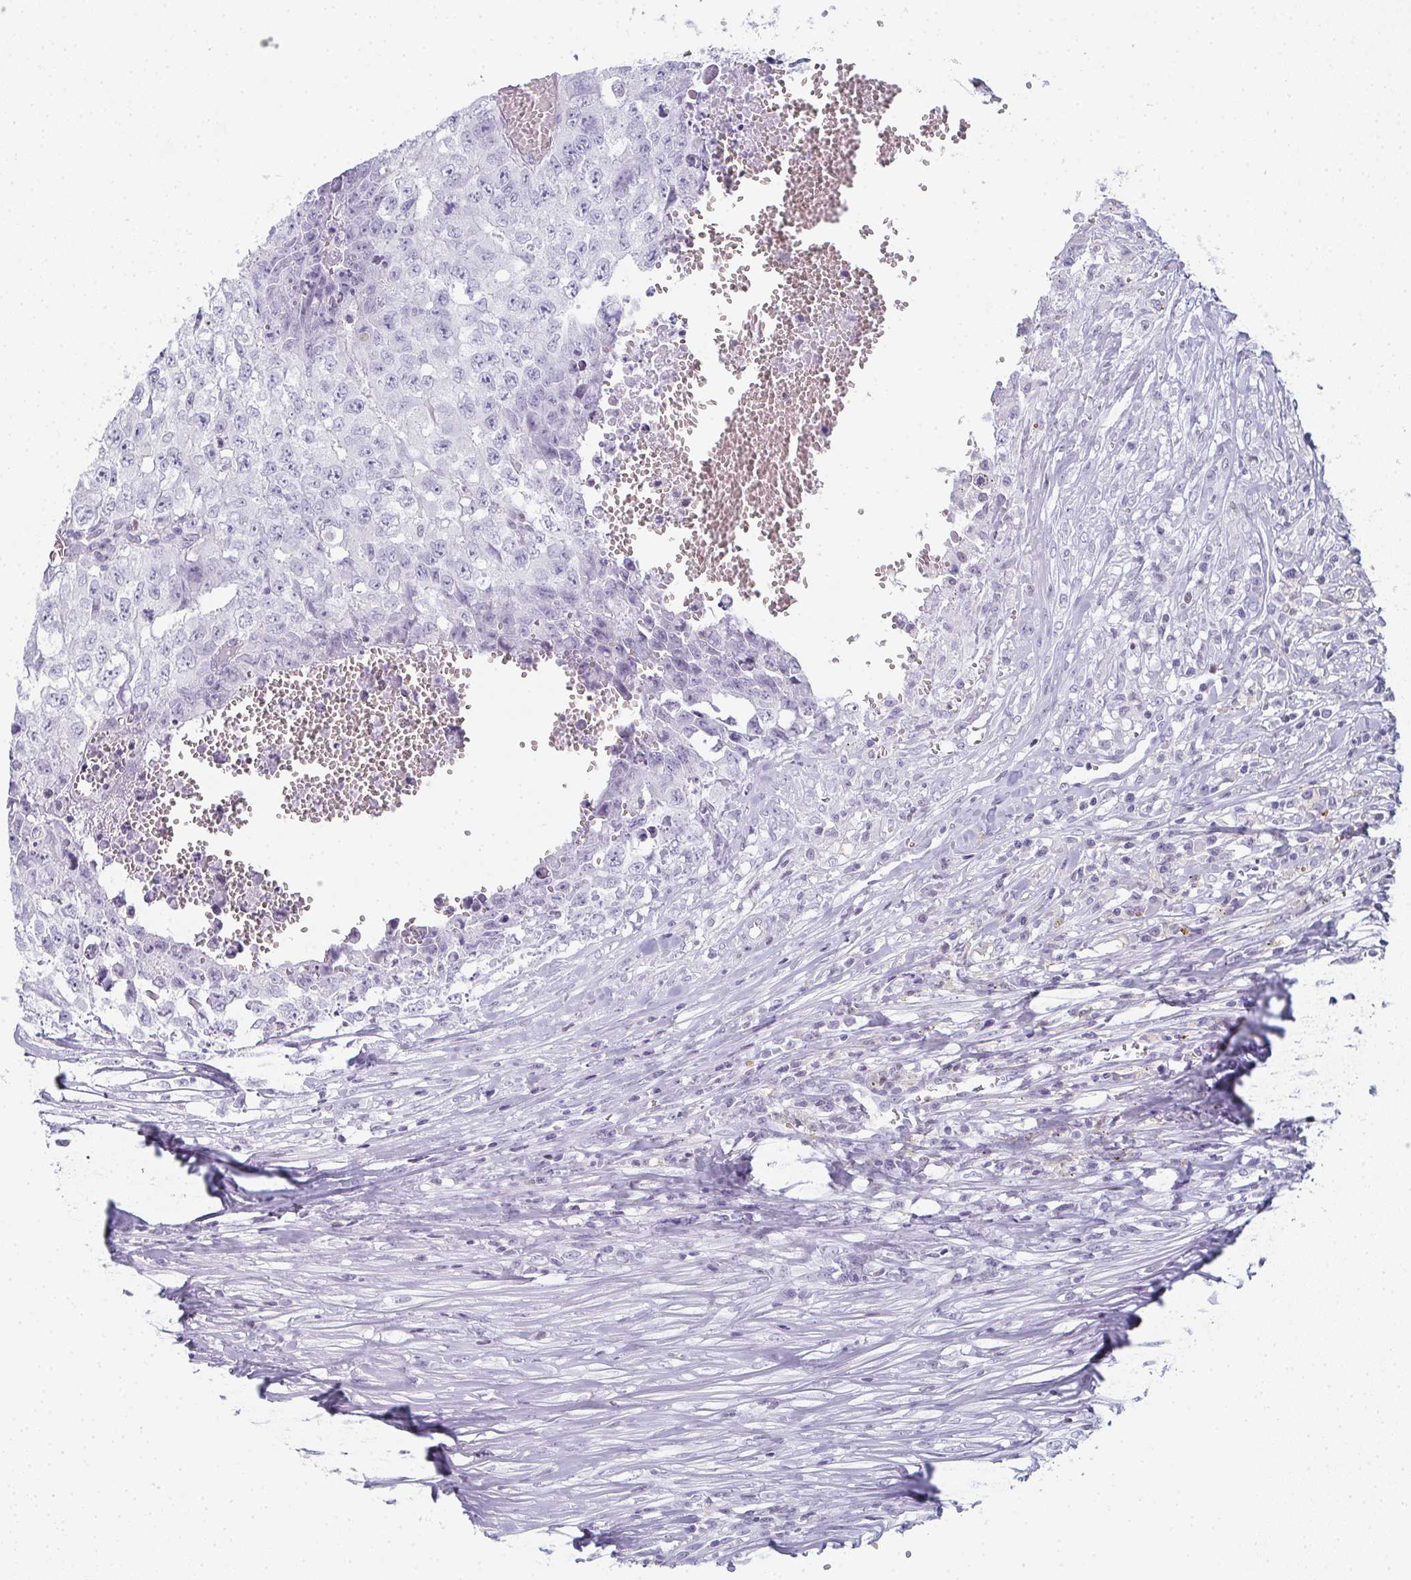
{"staining": {"intensity": "negative", "quantity": "none", "location": "none"}, "tissue": "testis cancer", "cell_type": "Tumor cells", "image_type": "cancer", "snomed": [{"axis": "morphology", "description": "Carcinoma, Embryonal, NOS"}, {"axis": "morphology", "description": "Teratoma, malignant, NOS"}, {"axis": "topography", "description": "Testis"}], "caption": "Protein analysis of teratoma (malignant) (testis) exhibits no significant positivity in tumor cells.", "gene": "PYCR3", "patient": {"sex": "male", "age": 24}}